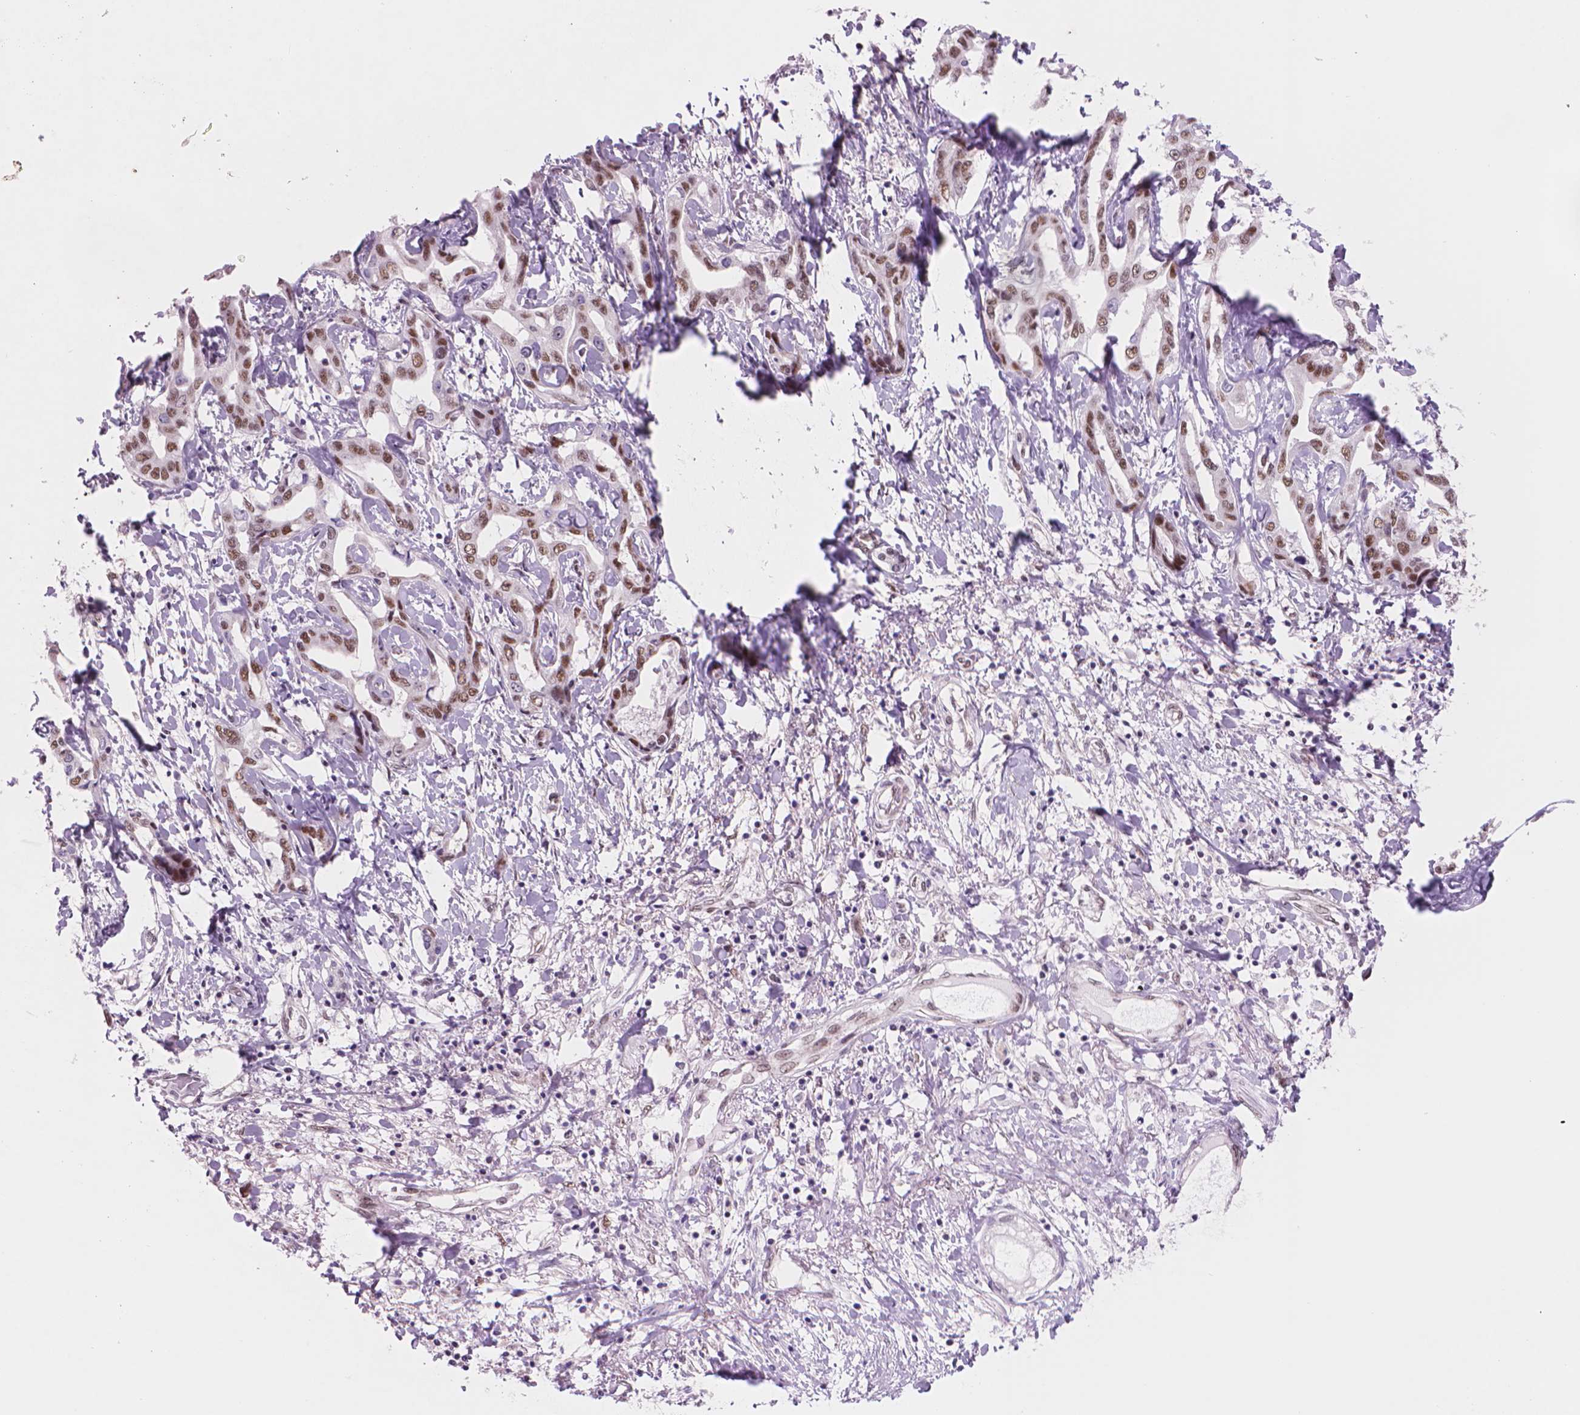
{"staining": {"intensity": "moderate", "quantity": ">75%", "location": "nuclear"}, "tissue": "liver cancer", "cell_type": "Tumor cells", "image_type": "cancer", "snomed": [{"axis": "morphology", "description": "Cholangiocarcinoma"}, {"axis": "topography", "description": "Liver"}], "caption": "Protein staining of cholangiocarcinoma (liver) tissue exhibits moderate nuclear expression in approximately >75% of tumor cells.", "gene": "POLR3D", "patient": {"sex": "male", "age": 59}}